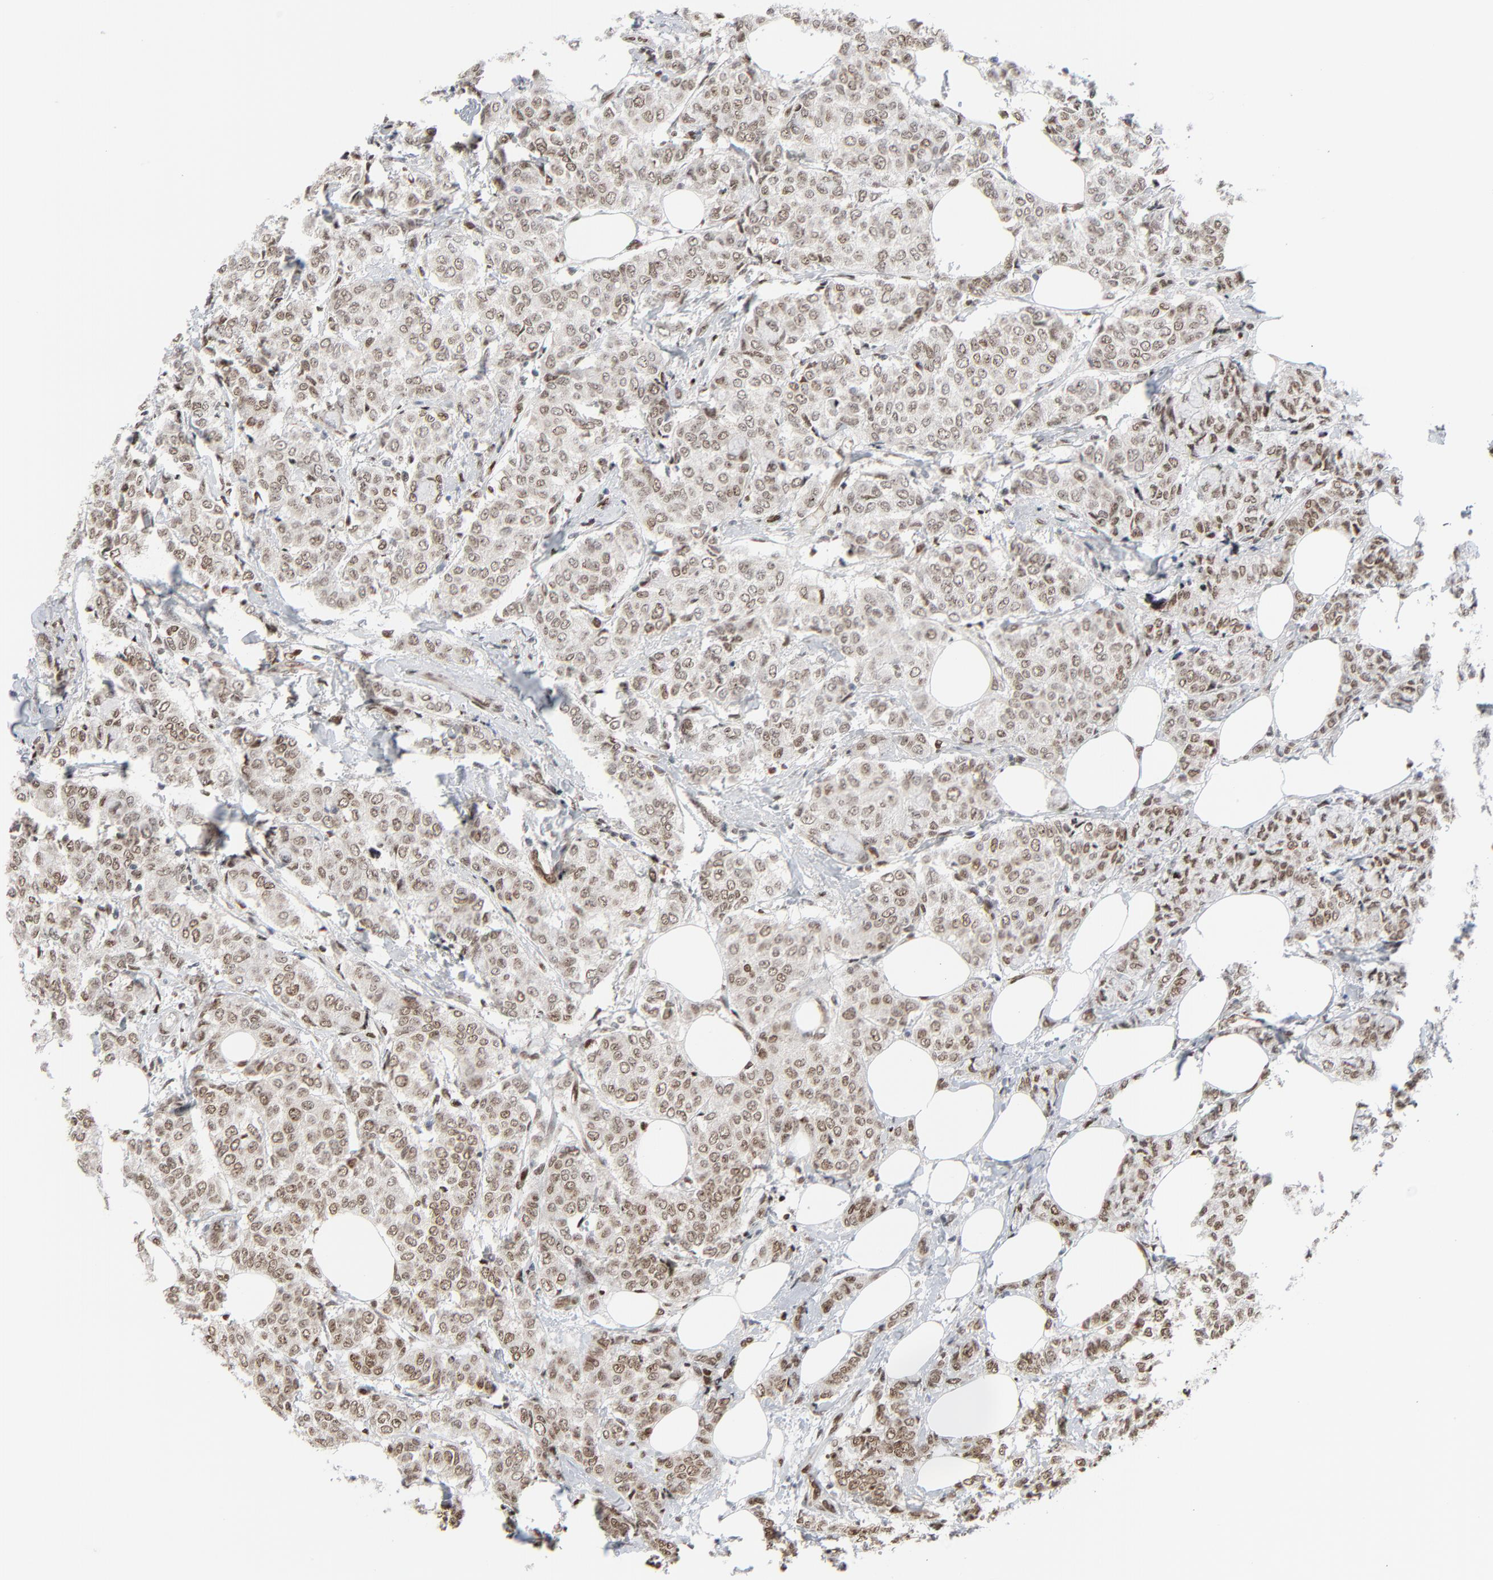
{"staining": {"intensity": "strong", "quantity": ">75%", "location": "nuclear"}, "tissue": "breast cancer", "cell_type": "Tumor cells", "image_type": "cancer", "snomed": [{"axis": "morphology", "description": "Lobular carcinoma"}, {"axis": "topography", "description": "Breast"}], "caption": "Brown immunohistochemical staining in lobular carcinoma (breast) displays strong nuclear positivity in approximately >75% of tumor cells.", "gene": "CUX1", "patient": {"sex": "female", "age": 60}}